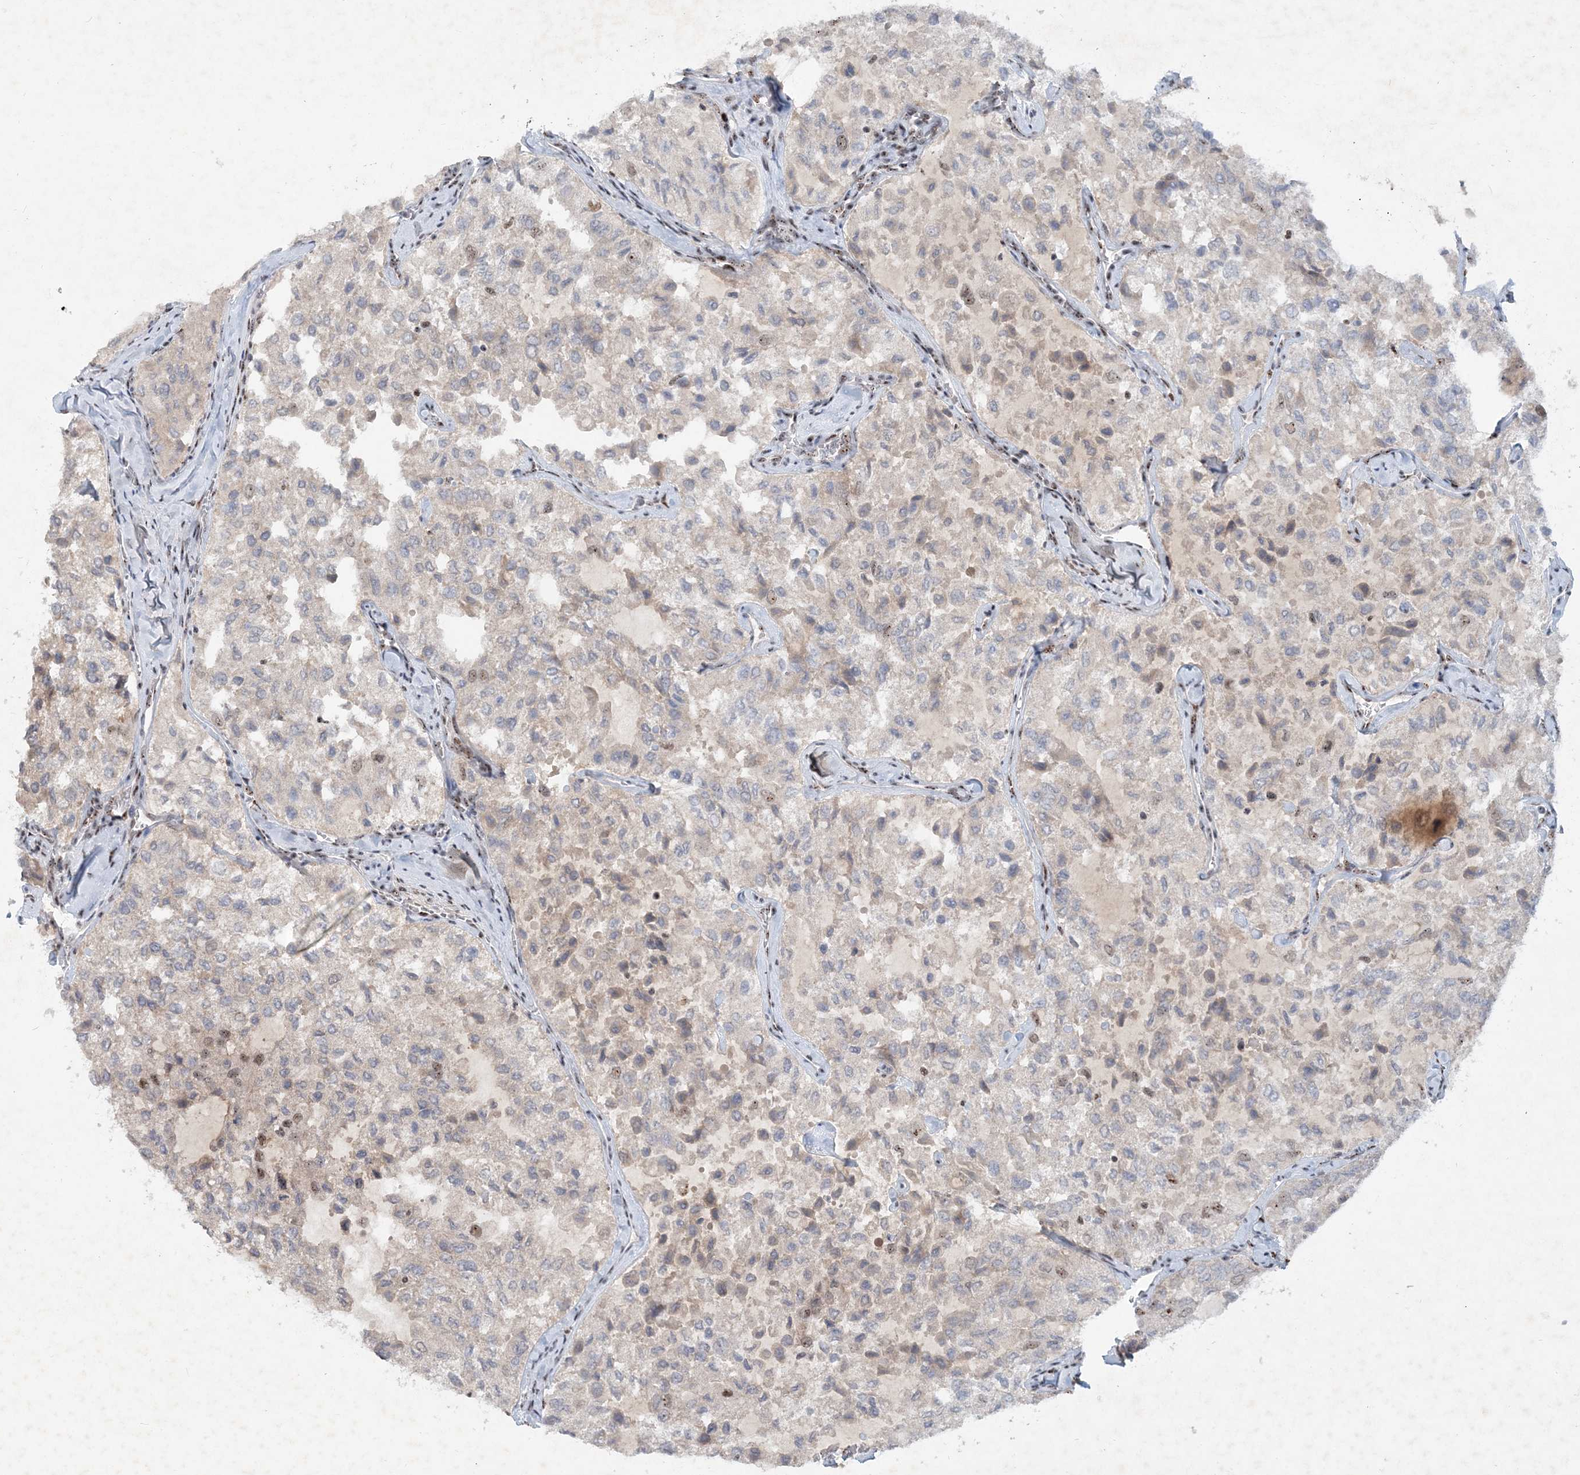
{"staining": {"intensity": "moderate", "quantity": "<25%", "location": "nuclear"}, "tissue": "thyroid cancer", "cell_type": "Tumor cells", "image_type": "cancer", "snomed": [{"axis": "morphology", "description": "Follicular adenoma carcinoma, NOS"}, {"axis": "topography", "description": "Thyroid gland"}], "caption": "Immunohistochemistry image of thyroid cancer stained for a protein (brown), which demonstrates low levels of moderate nuclear positivity in approximately <25% of tumor cells.", "gene": "GIN1", "patient": {"sex": "male", "age": 75}}